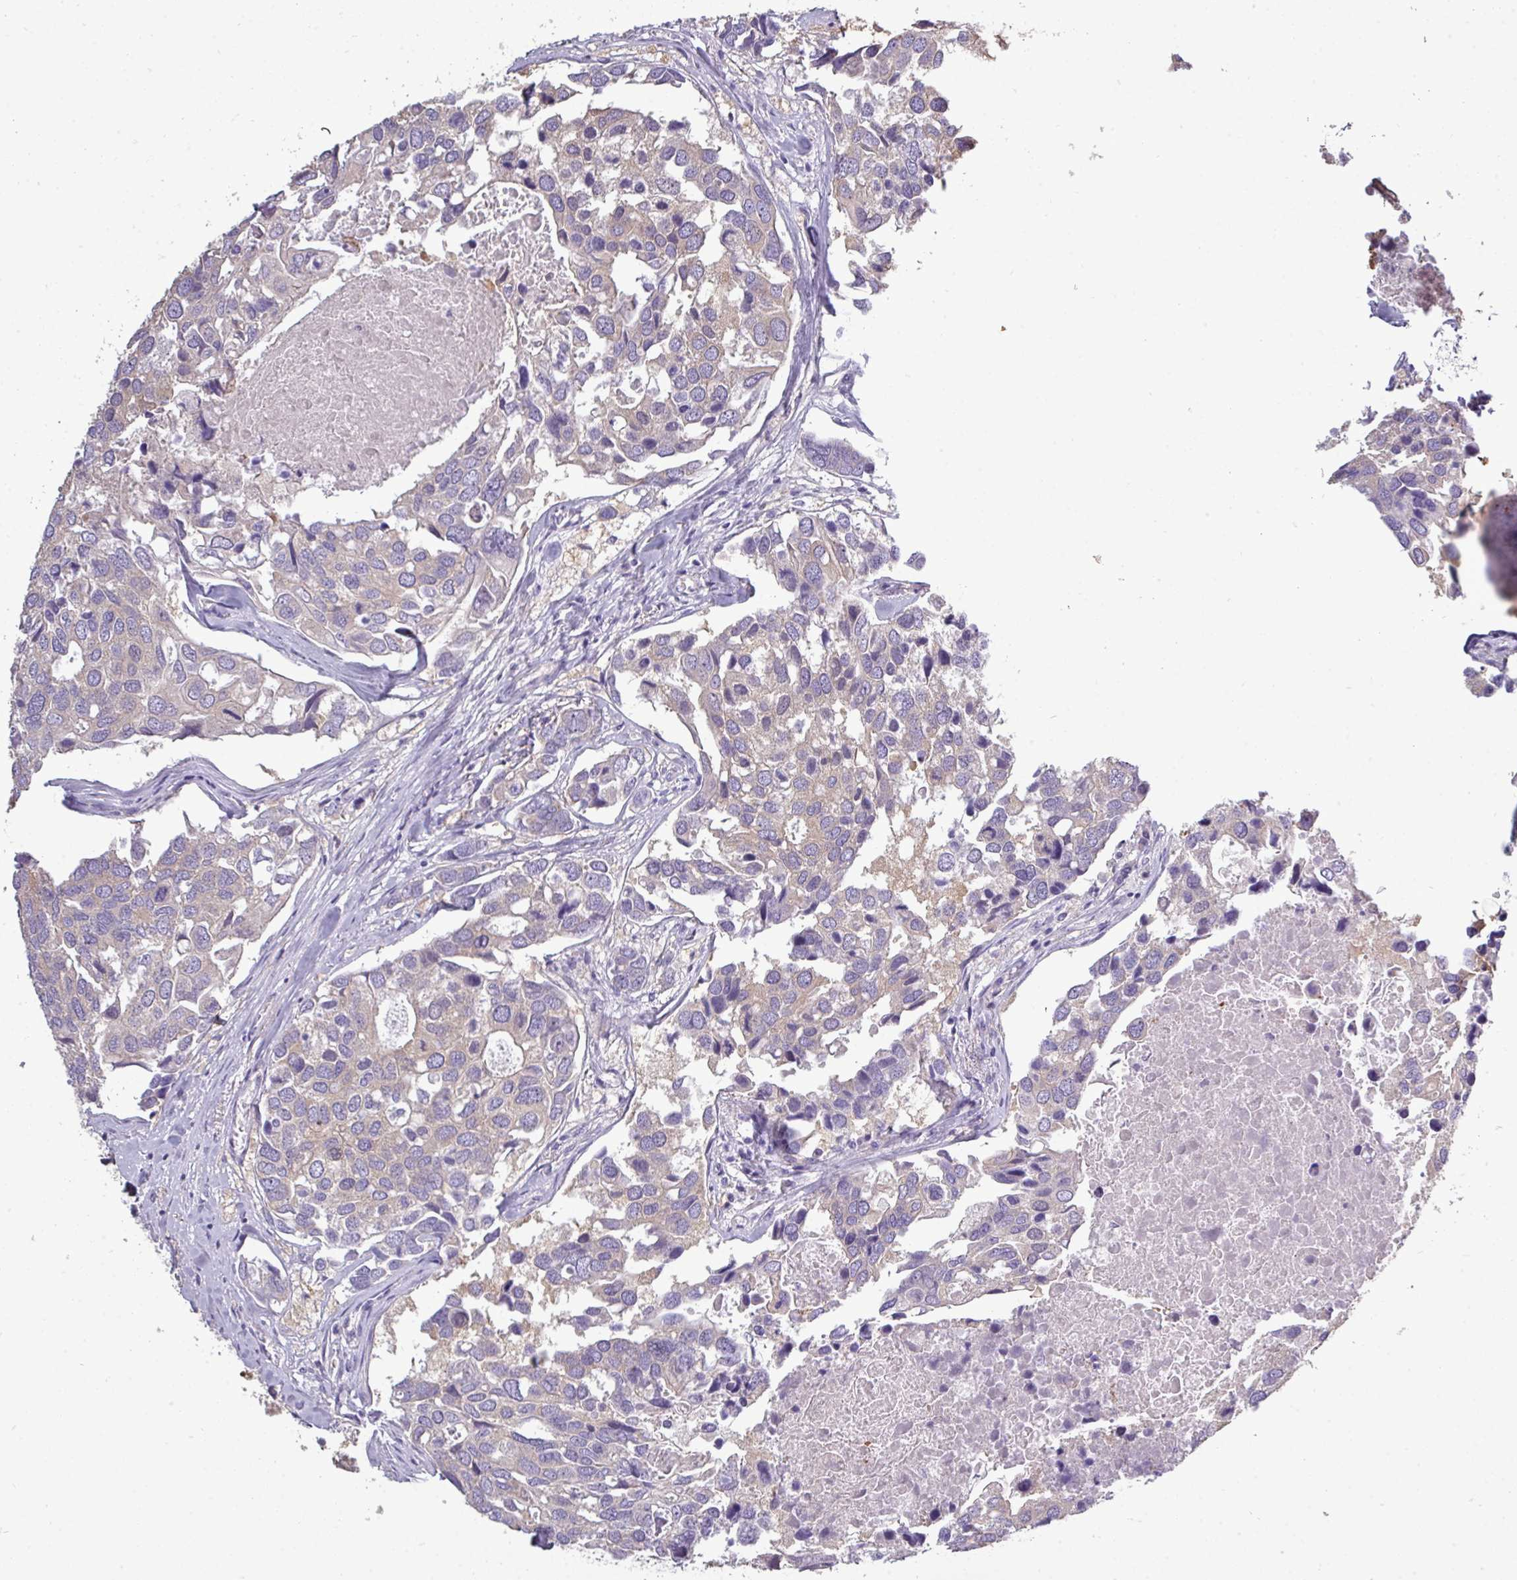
{"staining": {"intensity": "weak", "quantity": "25%-75%", "location": "cytoplasmic/membranous"}, "tissue": "breast cancer", "cell_type": "Tumor cells", "image_type": "cancer", "snomed": [{"axis": "morphology", "description": "Duct carcinoma"}, {"axis": "topography", "description": "Breast"}], "caption": "Immunohistochemistry of human breast cancer (intraductal carcinoma) displays low levels of weak cytoplasmic/membranous expression in about 25%-75% of tumor cells. (Brightfield microscopy of DAB IHC at high magnification).", "gene": "DNAAF9", "patient": {"sex": "female", "age": 83}}